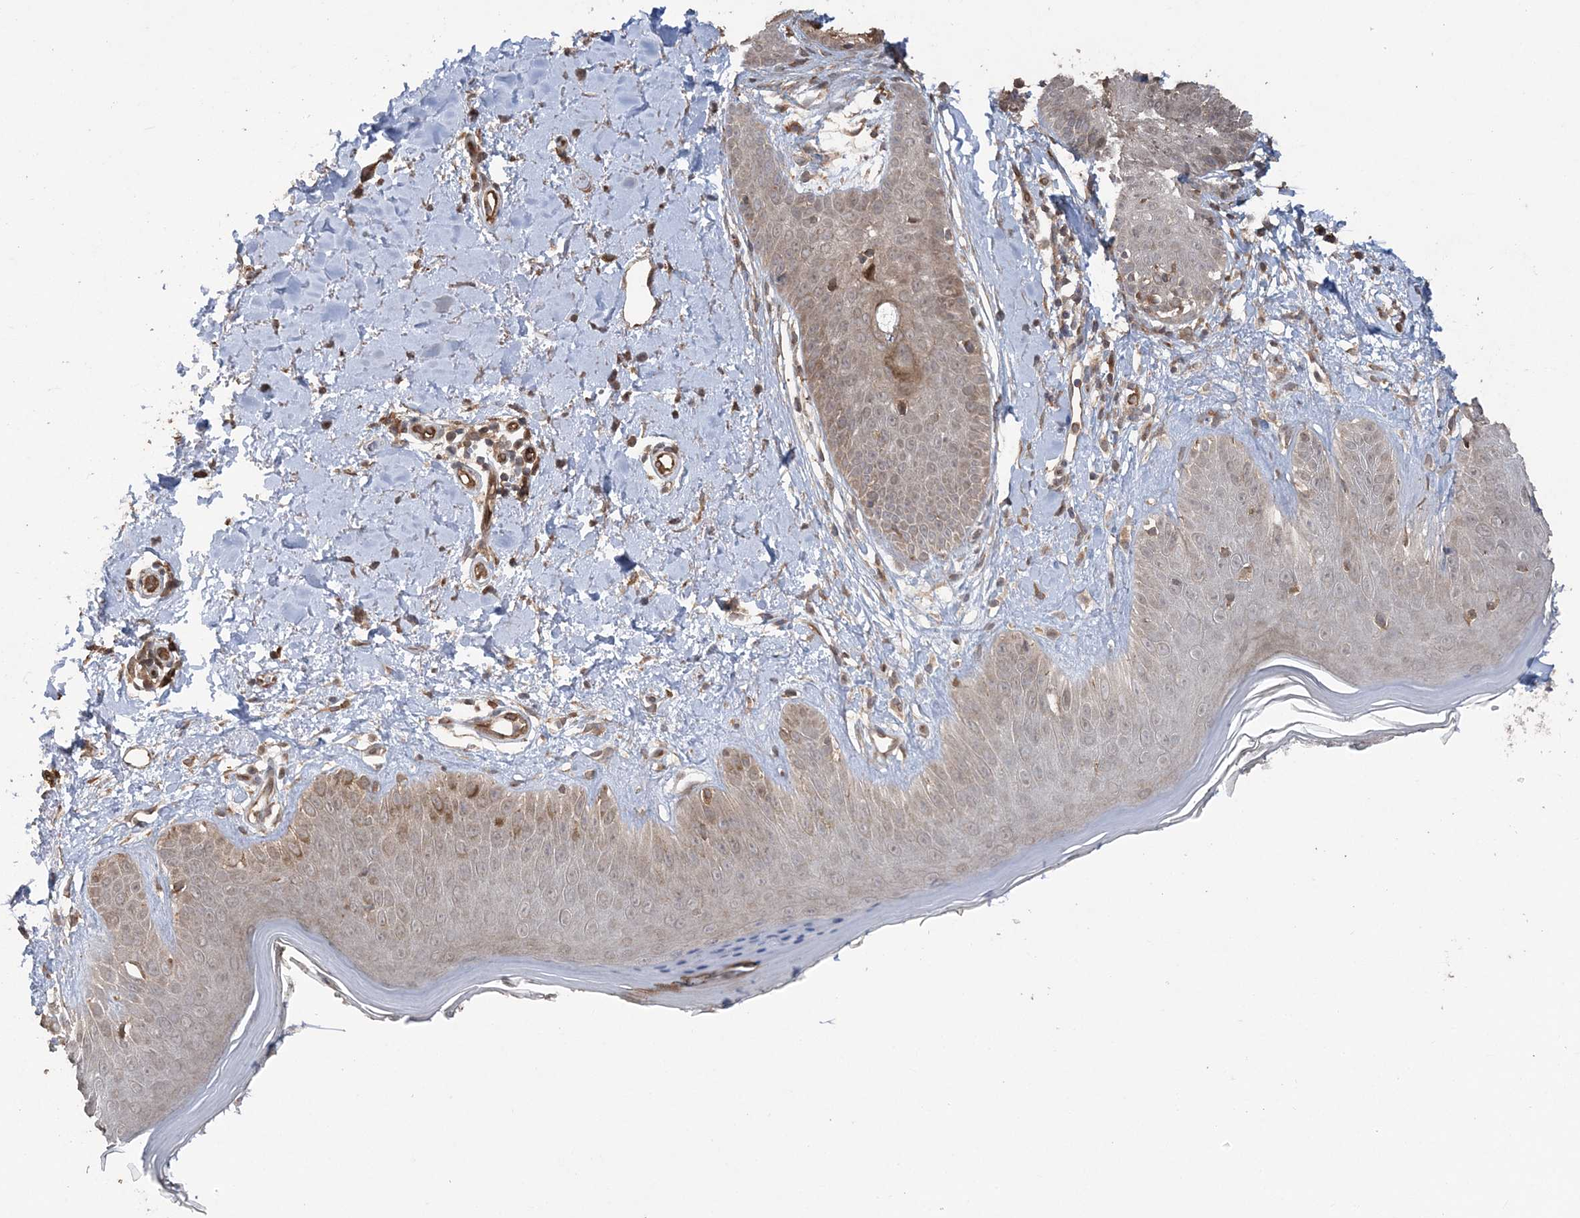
{"staining": {"intensity": "moderate", "quantity": ">75%", "location": "cytoplasmic/membranous"}, "tissue": "skin", "cell_type": "Fibroblasts", "image_type": "normal", "snomed": [{"axis": "morphology", "description": "Normal tissue, NOS"}, {"axis": "topography", "description": "Skin"}], "caption": "This is a photomicrograph of immunohistochemistry (IHC) staining of unremarkable skin, which shows moderate expression in the cytoplasmic/membranous of fibroblasts.", "gene": "HERPUD1", "patient": {"sex": "female", "age": 64}}